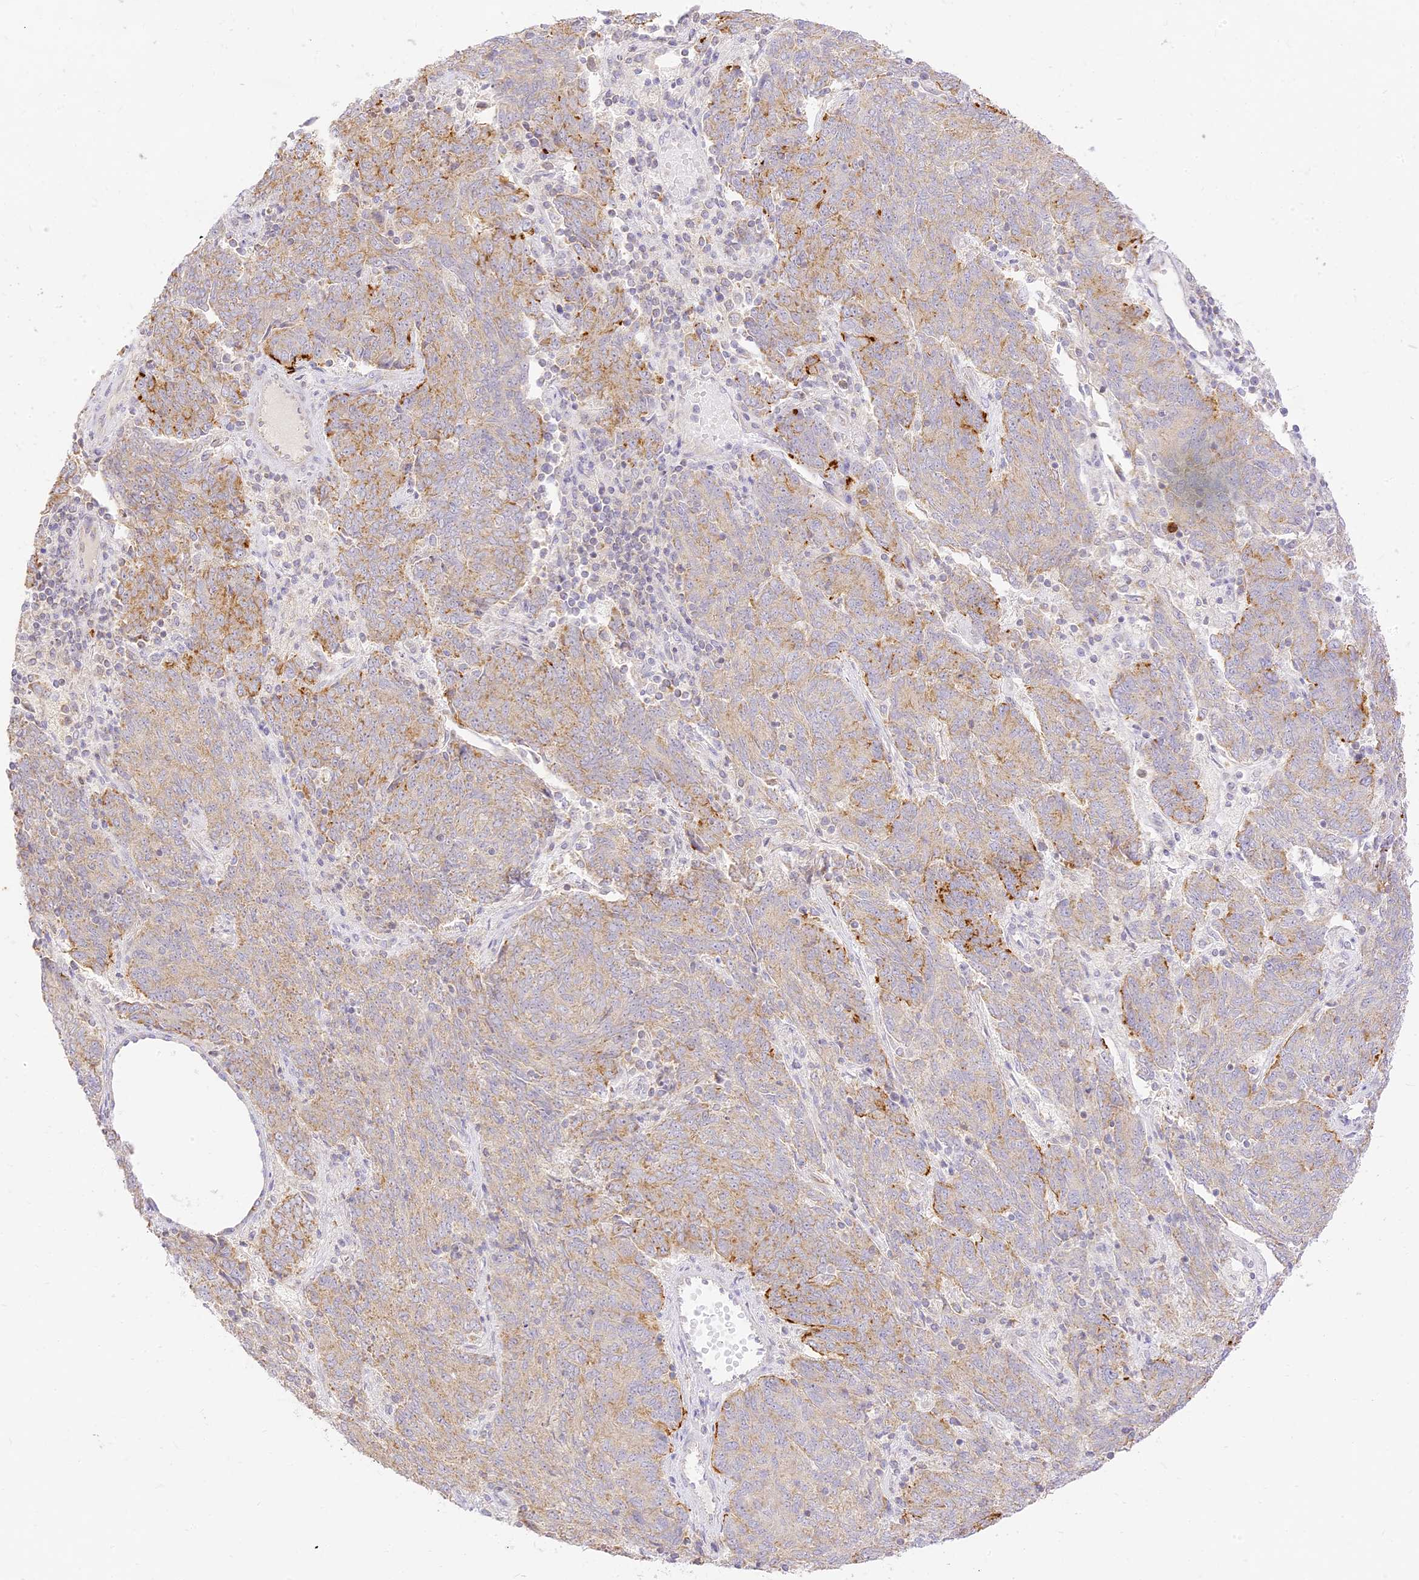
{"staining": {"intensity": "moderate", "quantity": "<25%", "location": "cytoplasmic/membranous"}, "tissue": "endometrial cancer", "cell_type": "Tumor cells", "image_type": "cancer", "snomed": [{"axis": "morphology", "description": "Adenocarcinoma, NOS"}, {"axis": "topography", "description": "Endometrium"}], "caption": "Immunohistochemical staining of adenocarcinoma (endometrial) displays low levels of moderate cytoplasmic/membranous staining in about <25% of tumor cells. Nuclei are stained in blue.", "gene": "LRRC15", "patient": {"sex": "female", "age": 80}}